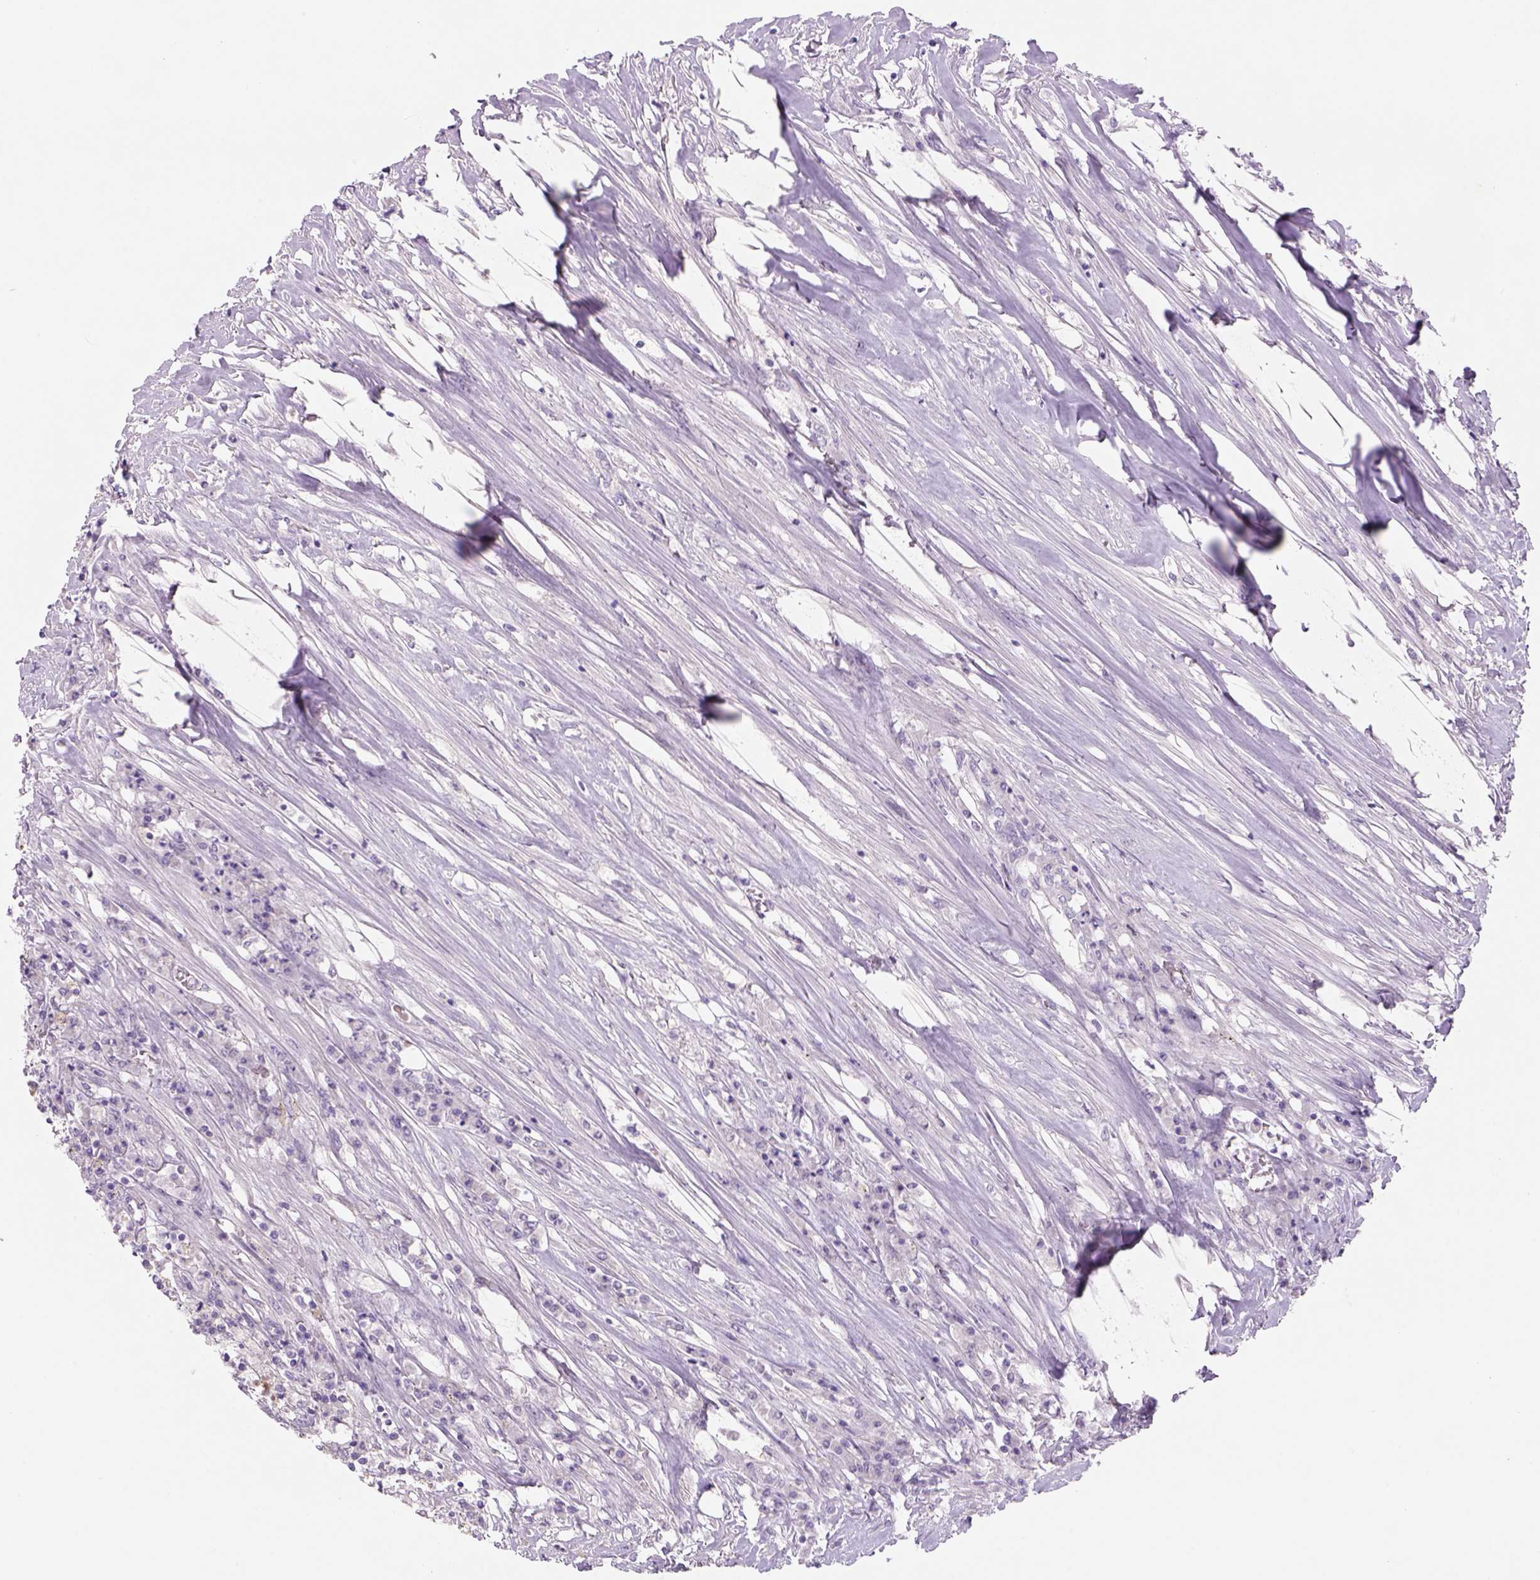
{"staining": {"intensity": "moderate", "quantity": "25%-75%", "location": "cytoplasmic/membranous"}, "tissue": "colorectal cancer", "cell_type": "Tumor cells", "image_type": "cancer", "snomed": [{"axis": "morphology", "description": "Adenocarcinoma, NOS"}, {"axis": "topography", "description": "Rectum"}], "caption": "Tumor cells reveal medium levels of moderate cytoplasmic/membranous staining in about 25%-75% of cells in colorectal adenocarcinoma.", "gene": "ADGRV1", "patient": {"sex": "male", "age": 54}}